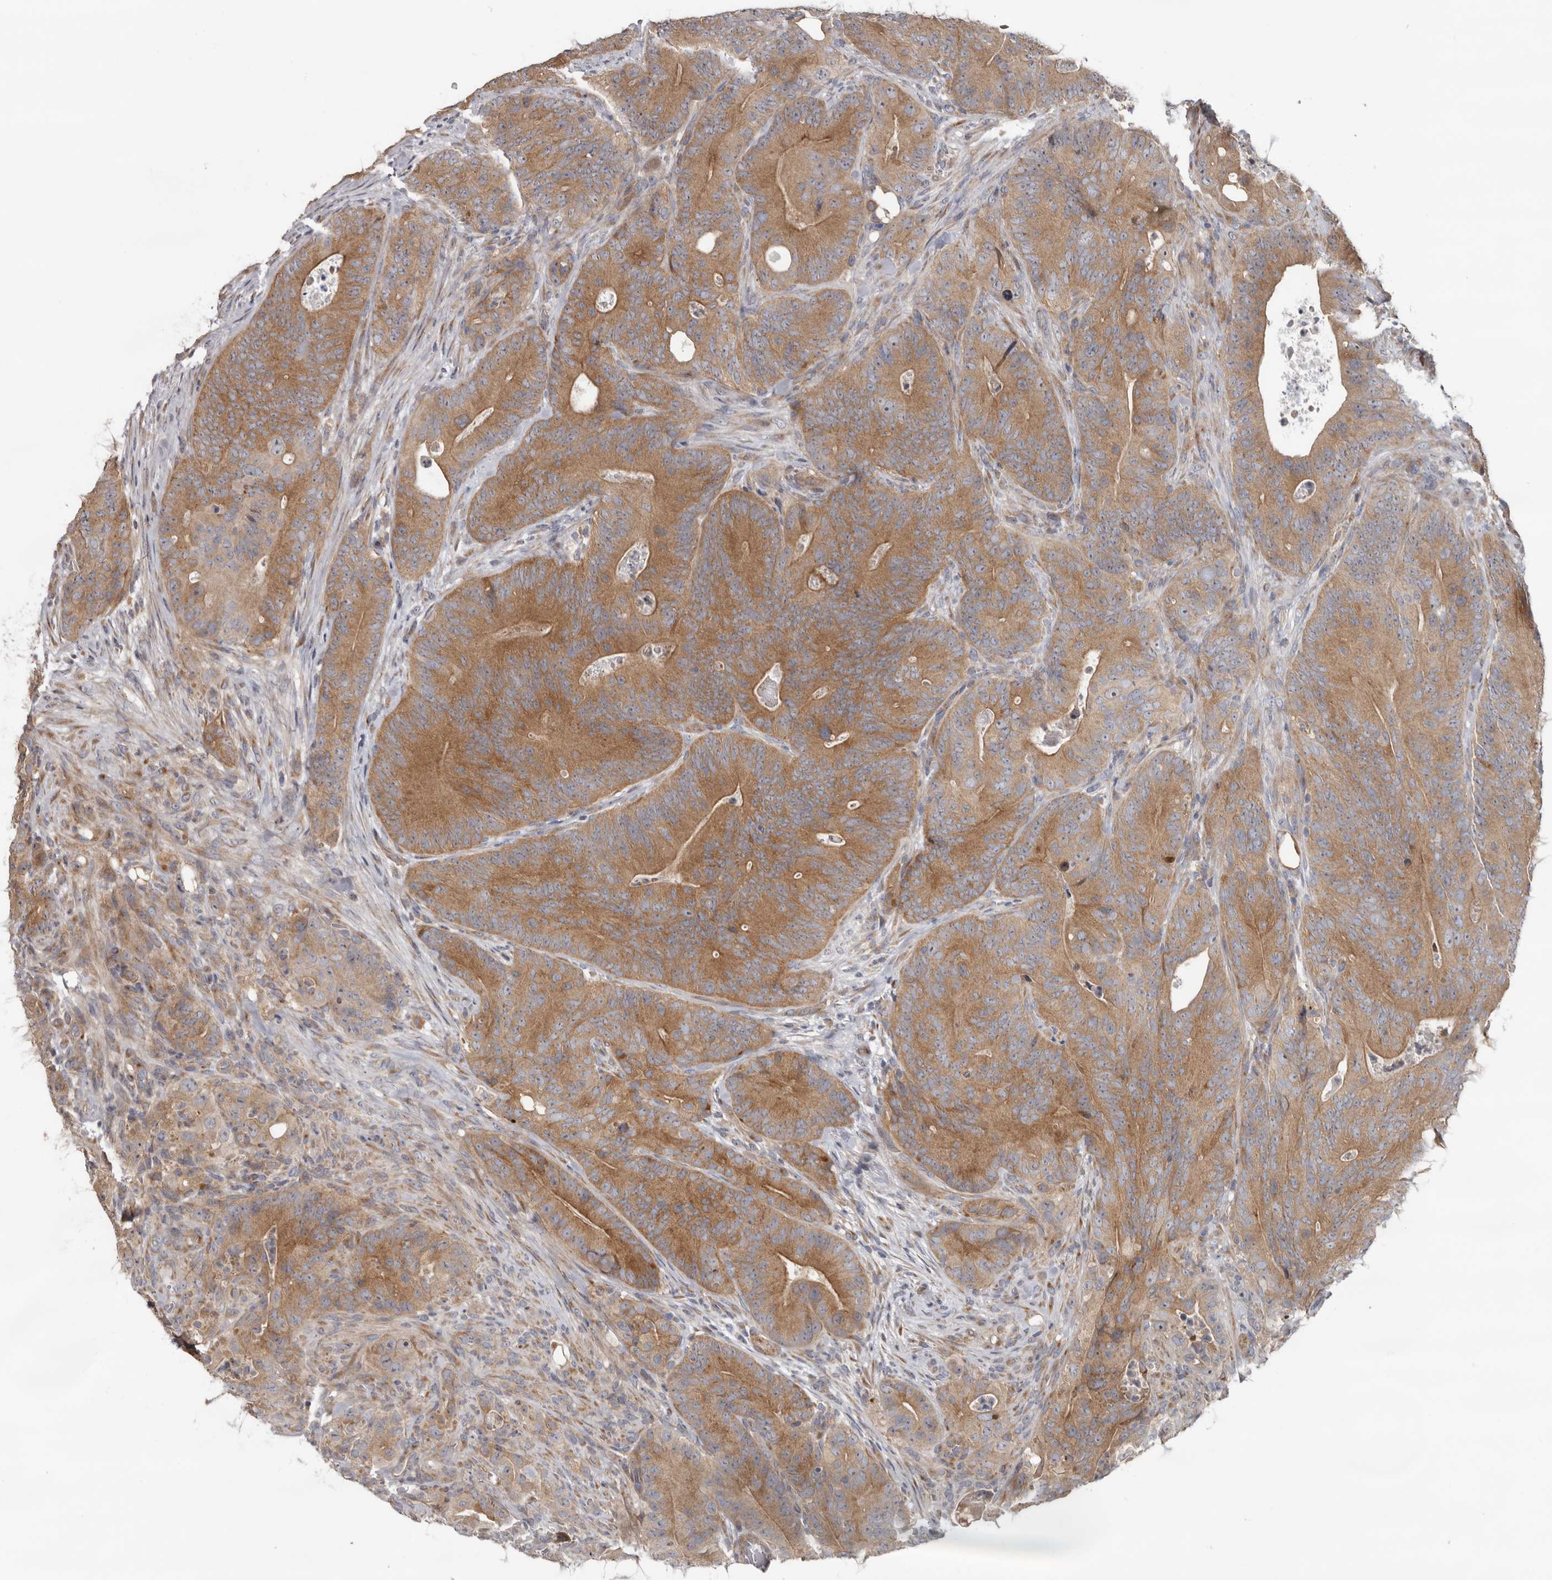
{"staining": {"intensity": "moderate", "quantity": ">75%", "location": "cytoplasmic/membranous"}, "tissue": "colorectal cancer", "cell_type": "Tumor cells", "image_type": "cancer", "snomed": [{"axis": "morphology", "description": "Normal tissue, NOS"}, {"axis": "topography", "description": "Colon"}], "caption": "This is an image of immunohistochemistry (IHC) staining of colorectal cancer, which shows moderate positivity in the cytoplasmic/membranous of tumor cells.", "gene": "HINT3", "patient": {"sex": "female", "age": 82}}